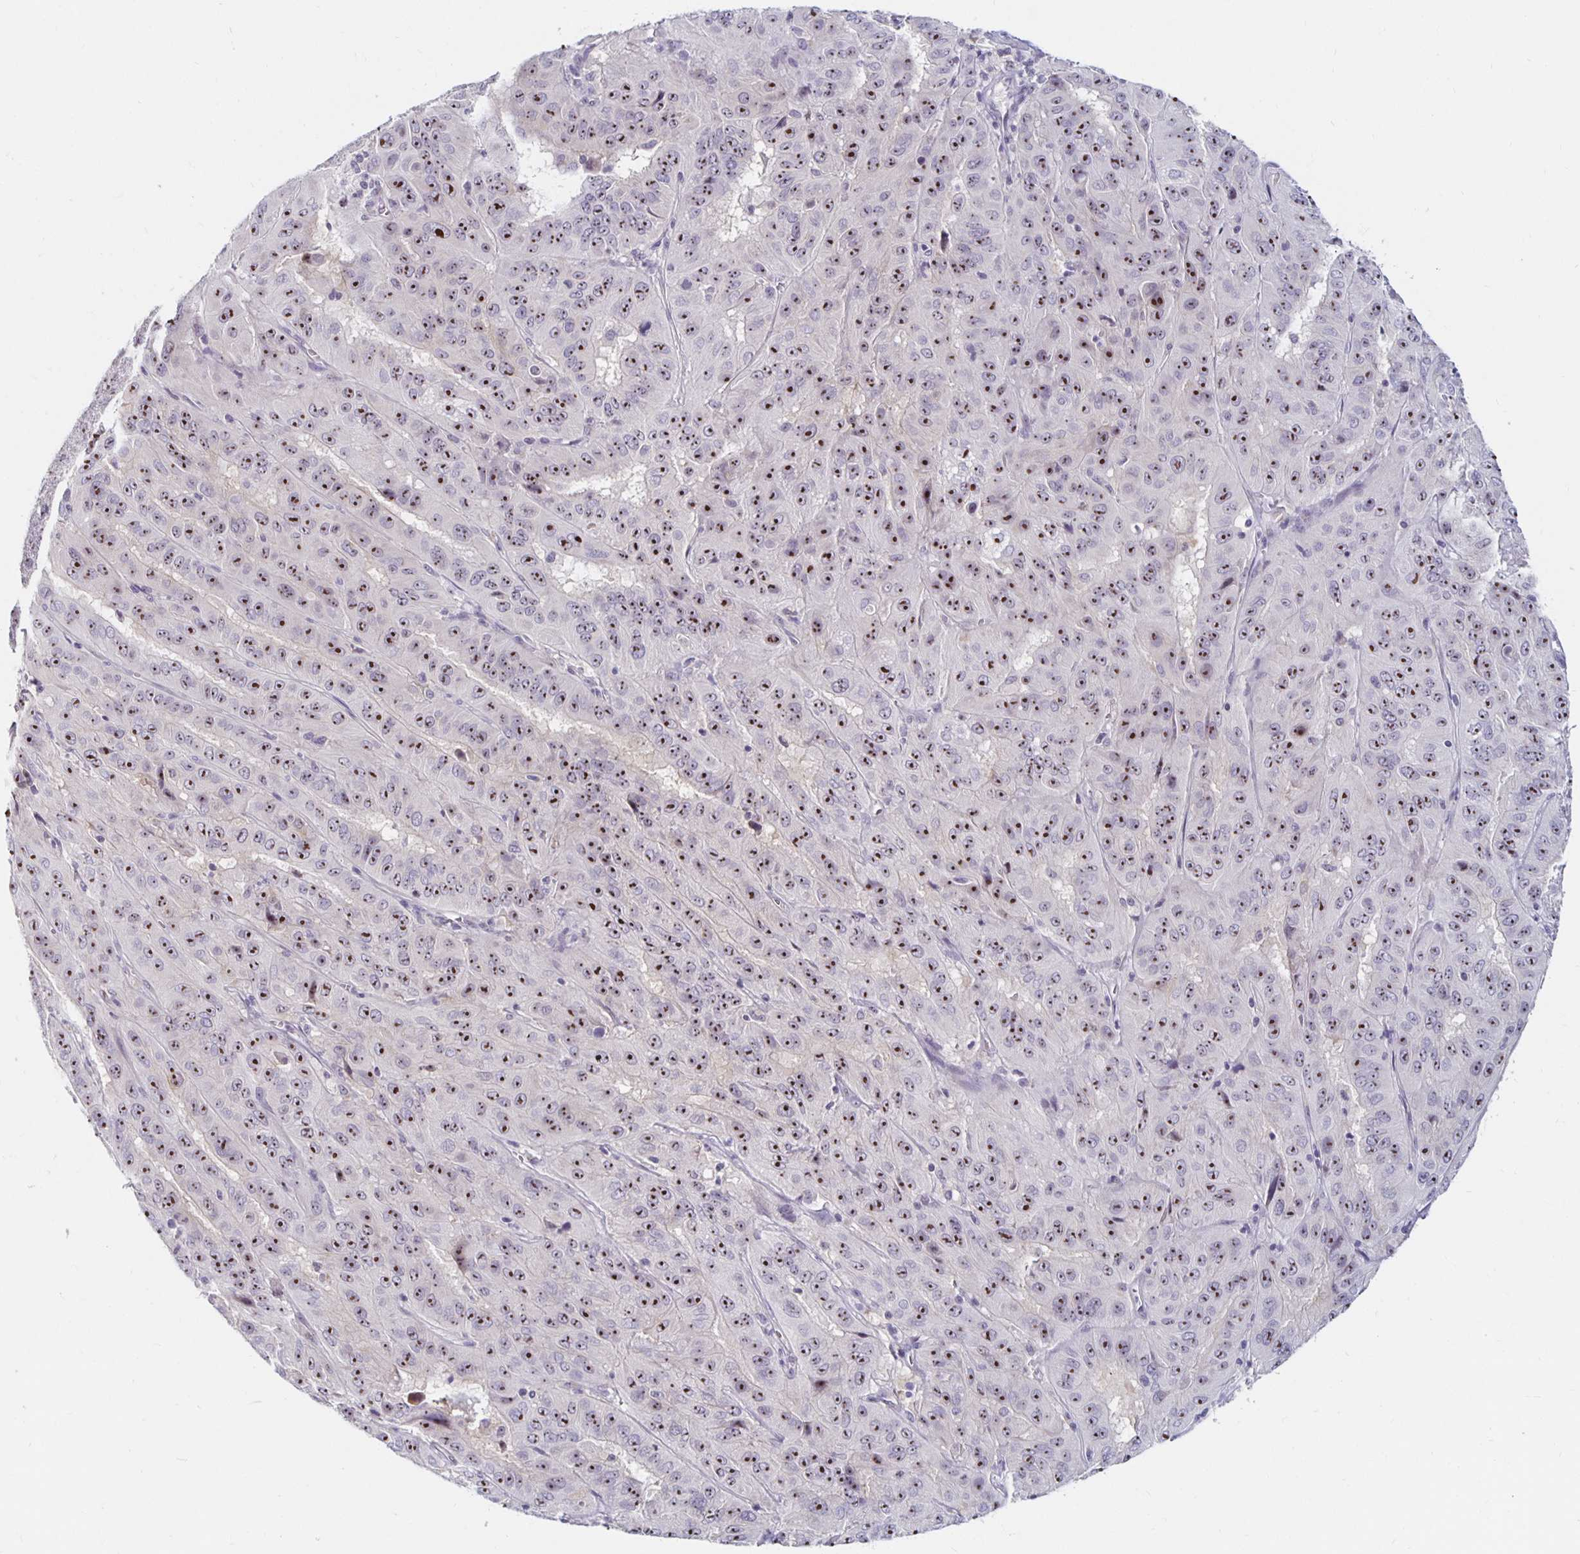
{"staining": {"intensity": "strong", "quantity": "25%-75%", "location": "nuclear"}, "tissue": "pancreatic cancer", "cell_type": "Tumor cells", "image_type": "cancer", "snomed": [{"axis": "morphology", "description": "Adenocarcinoma, NOS"}, {"axis": "topography", "description": "Pancreas"}], "caption": "Human pancreatic cancer (adenocarcinoma) stained with a brown dye displays strong nuclear positive staining in approximately 25%-75% of tumor cells.", "gene": "NUP85", "patient": {"sex": "male", "age": 63}}